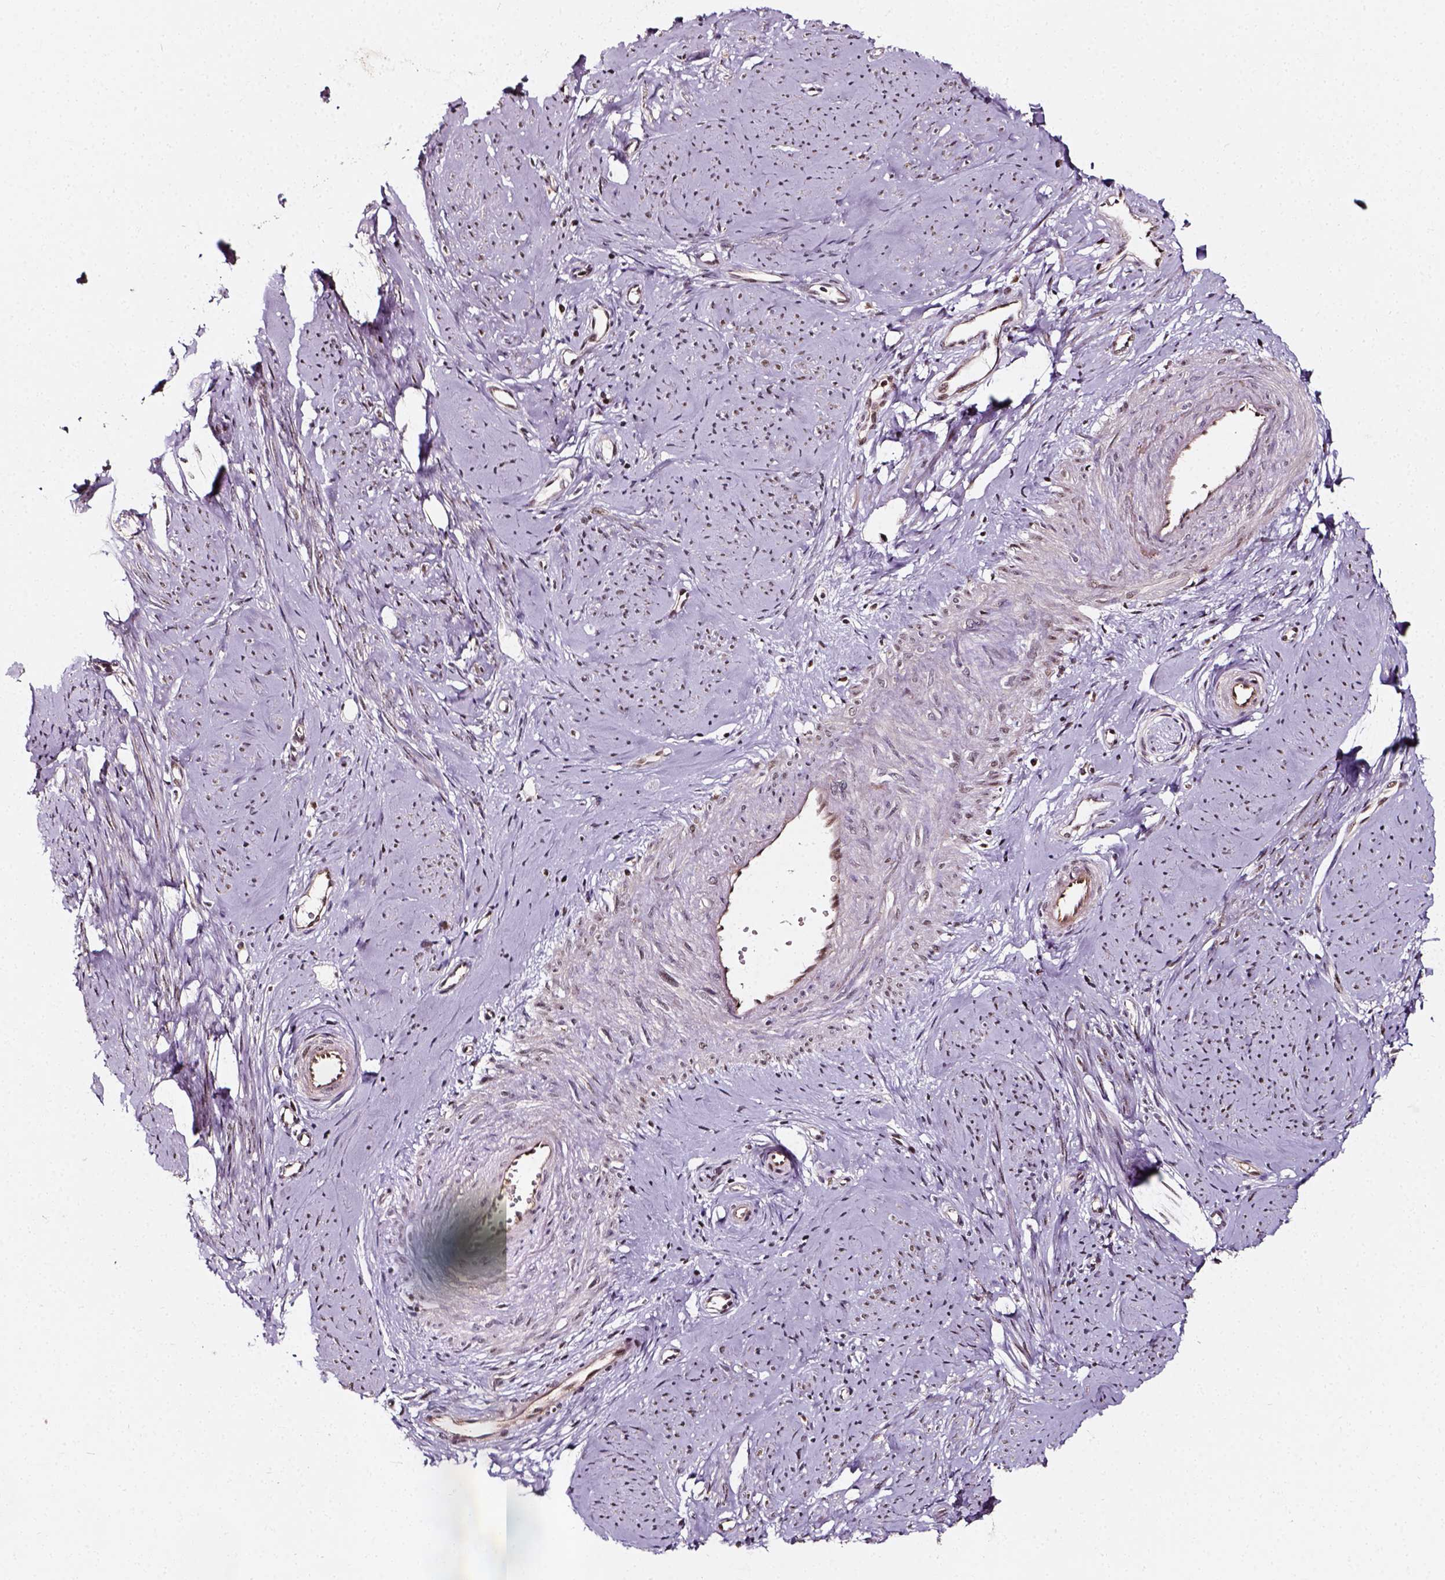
{"staining": {"intensity": "weak", "quantity": ">75%", "location": "nuclear"}, "tissue": "smooth muscle", "cell_type": "Smooth muscle cells", "image_type": "normal", "snomed": [{"axis": "morphology", "description": "Normal tissue, NOS"}, {"axis": "topography", "description": "Smooth muscle"}], "caption": "Smooth muscle stained with a protein marker reveals weak staining in smooth muscle cells.", "gene": "NACC1", "patient": {"sex": "female", "age": 48}}